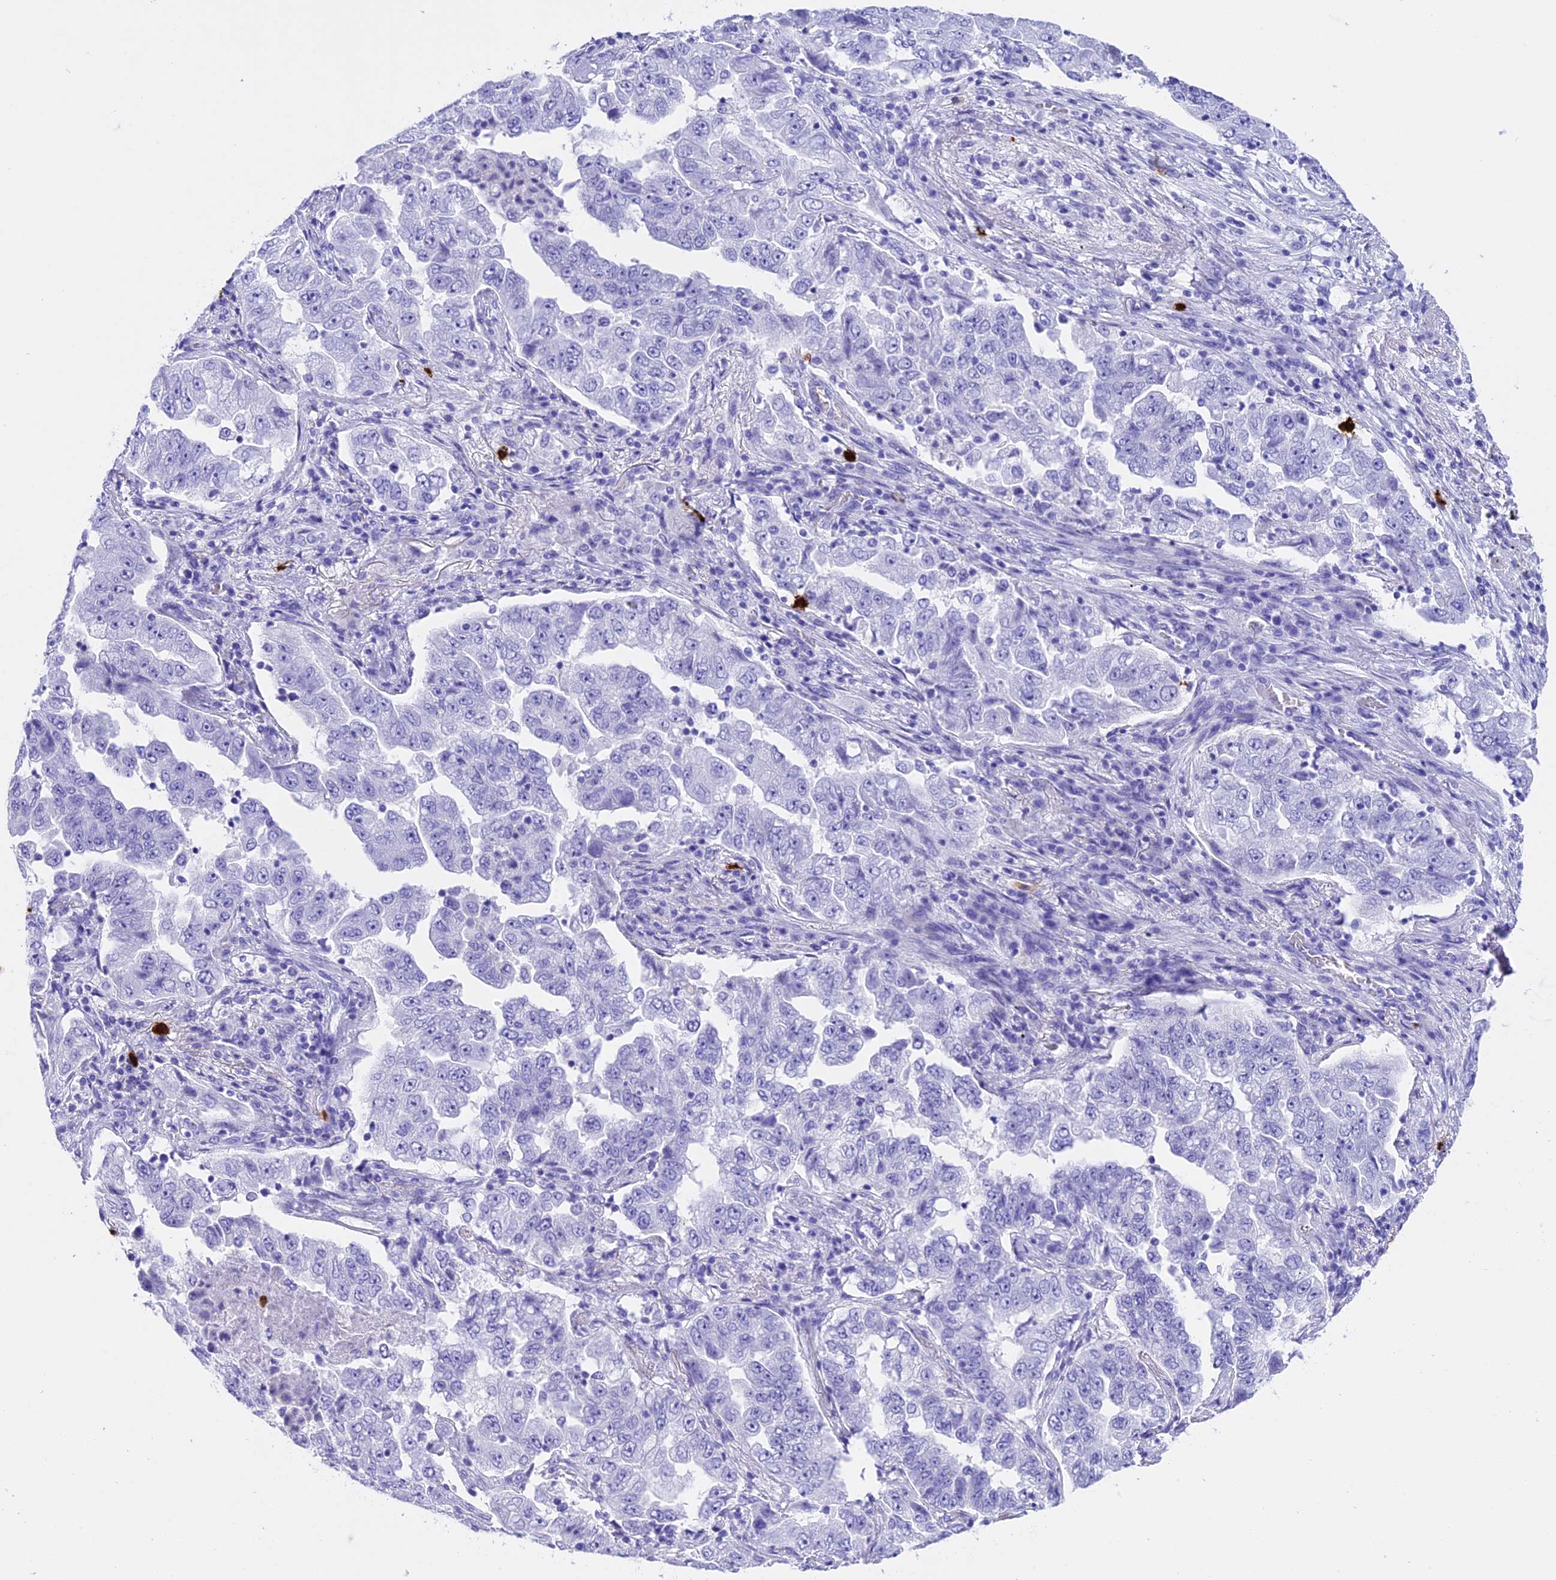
{"staining": {"intensity": "negative", "quantity": "none", "location": "none"}, "tissue": "lung cancer", "cell_type": "Tumor cells", "image_type": "cancer", "snomed": [{"axis": "morphology", "description": "Adenocarcinoma, NOS"}, {"axis": "topography", "description": "Lung"}], "caption": "Immunohistochemistry of lung cancer demonstrates no staining in tumor cells.", "gene": "CLC", "patient": {"sex": "female", "age": 51}}